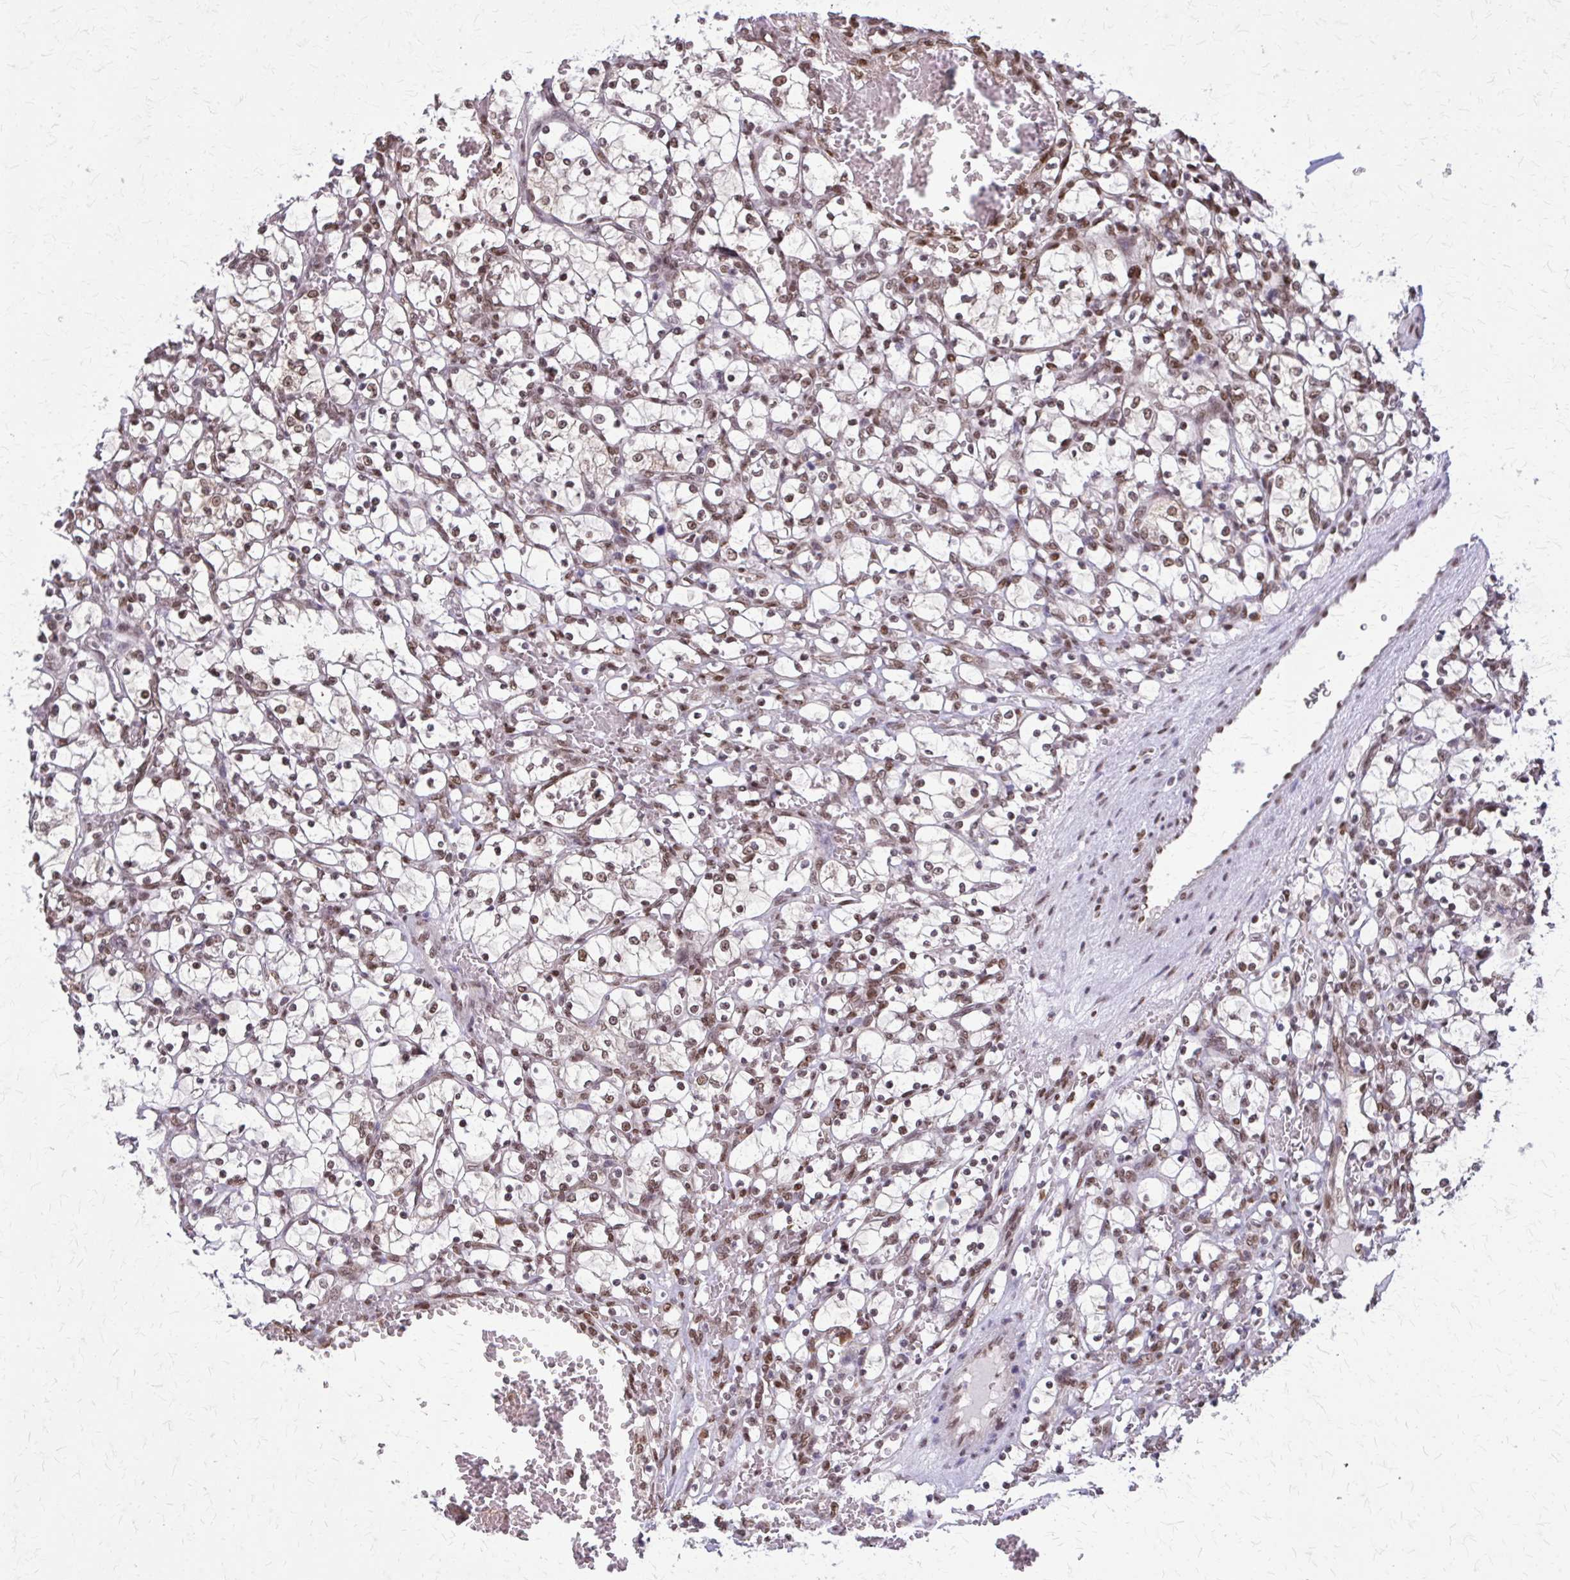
{"staining": {"intensity": "moderate", "quantity": ">75%", "location": "nuclear"}, "tissue": "renal cancer", "cell_type": "Tumor cells", "image_type": "cancer", "snomed": [{"axis": "morphology", "description": "Adenocarcinoma, NOS"}, {"axis": "topography", "description": "Kidney"}], "caption": "DAB immunohistochemical staining of human renal cancer (adenocarcinoma) reveals moderate nuclear protein staining in approximately >75% of tumor cells.", "gene": "TTF1", "patient": {"sex": "female", "age": 69}}